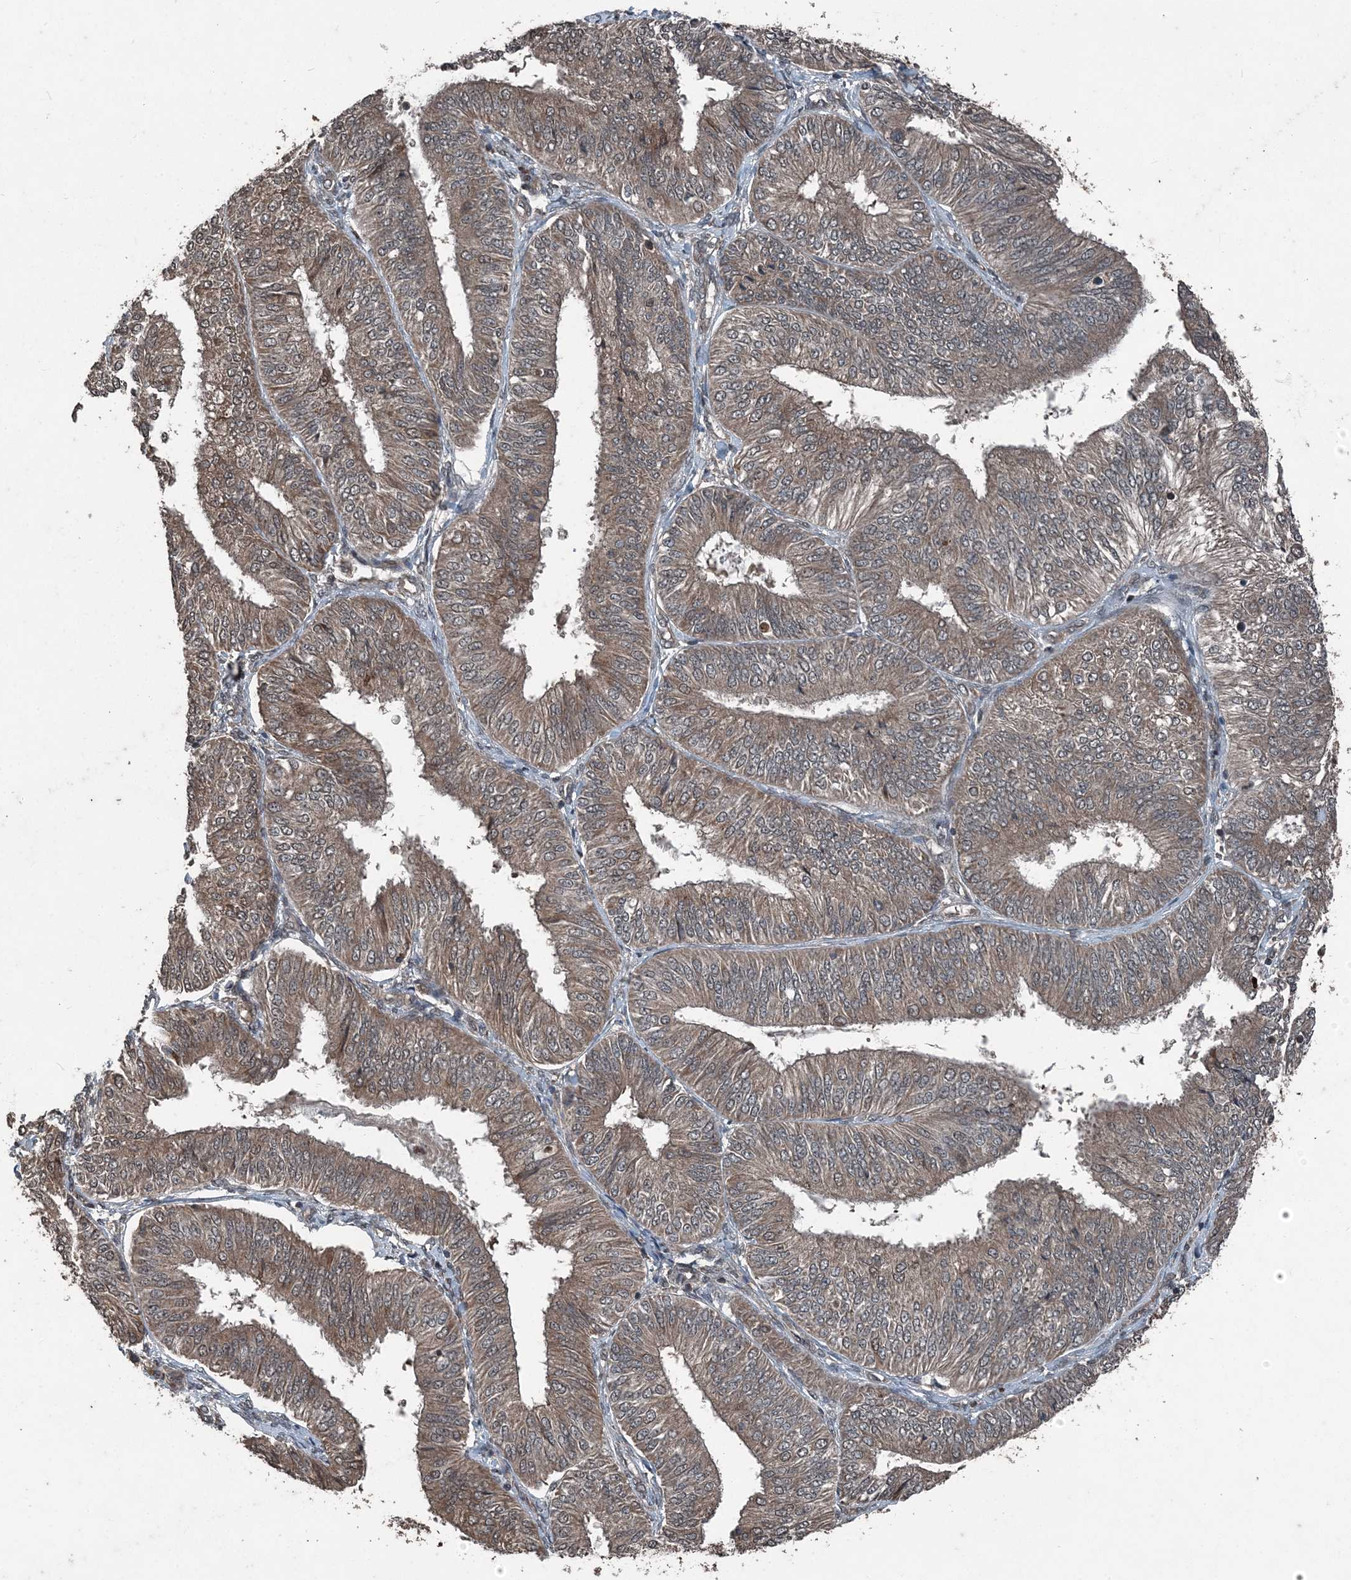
{"staining": {"intensity": "moderate", "quantity": "25%-75%", "location": "cytoplasmic/membranous"}, "tissue": "endometrial cancer", "cell_type": "Tumor cells", "image_type": "cancer", "snomed": [{"axis": "morphology", "description": "Adenocarcinoma, NOS"}, {"axis": "topography", "description": "Endometrium"}], "caption": "A brown stain labels moderate cytoplasmic/membranous positivity of a protein in human endometrial adenocarcinoma tumor cells. (DAB (3,3'-diaminobenzidine) = brown stain, brightfield microscopy at high magnification).", "gene": "CFL1", "patient": {"sex": "female", "age": 58}}